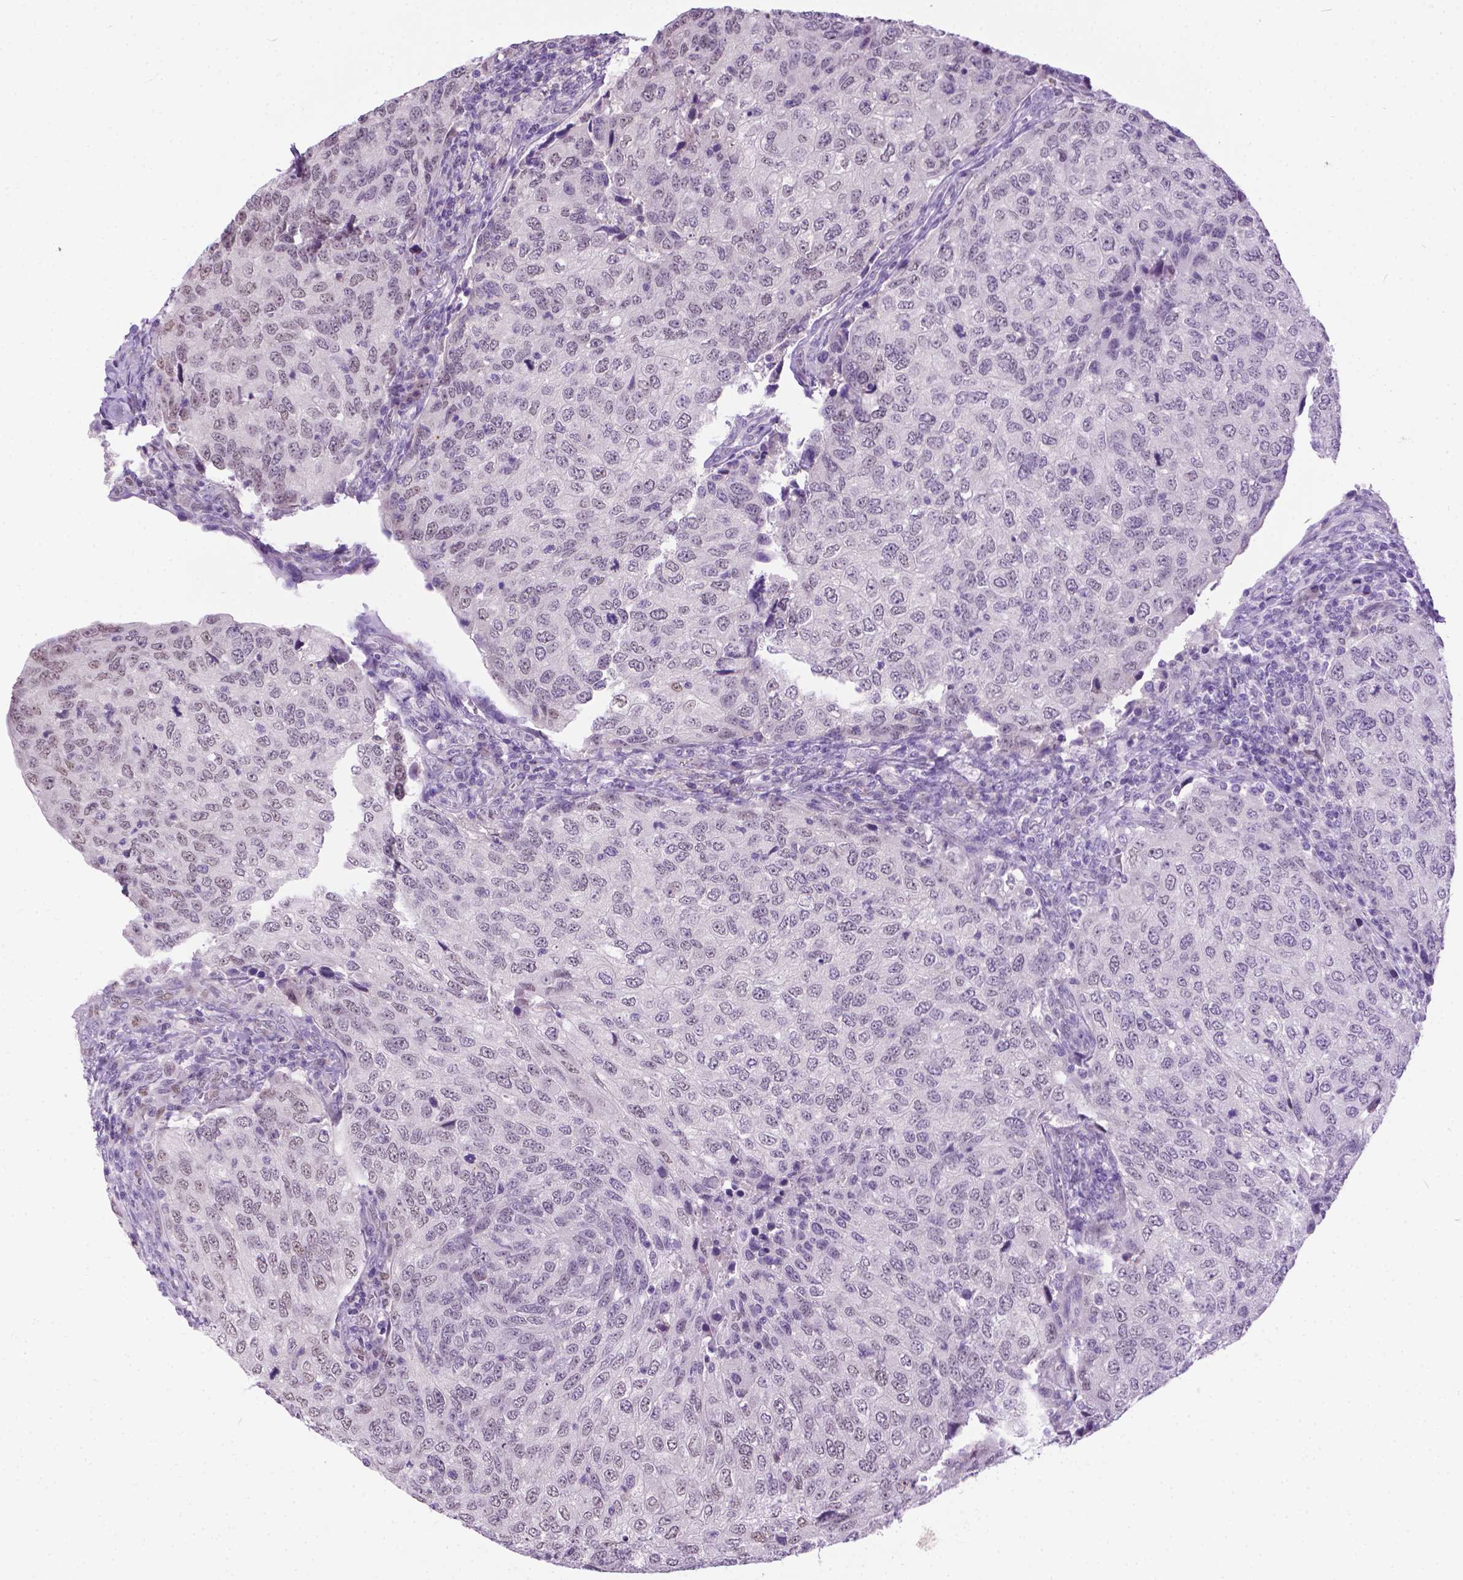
{"staining": {"intensity": "negative", "quantity": "none", "location": "none"}, "tissue": "urothelial cancer", "cell_type": "Tumor cells", "image_type": "cancer", "snomed": [{"axis": "morphology", "description": "Urothelial carcinoma, High grade"}, {"axis": "topography", "description": "Urinary bladder"}], "caption": "This micrograph is of high-grade urothelial carcinoma stained with IHC to label a protein in brown with the nuclei are counter-stained blue. There is no expression in tumor cells. (Stains: DAB immunohistochemistry (IHC) with hematoxylin counter stain, Microscopy: brightfield microscopy at high magnification).", "gene": "APCDD1L", "patient": {"sex": "female", "age": 78}}